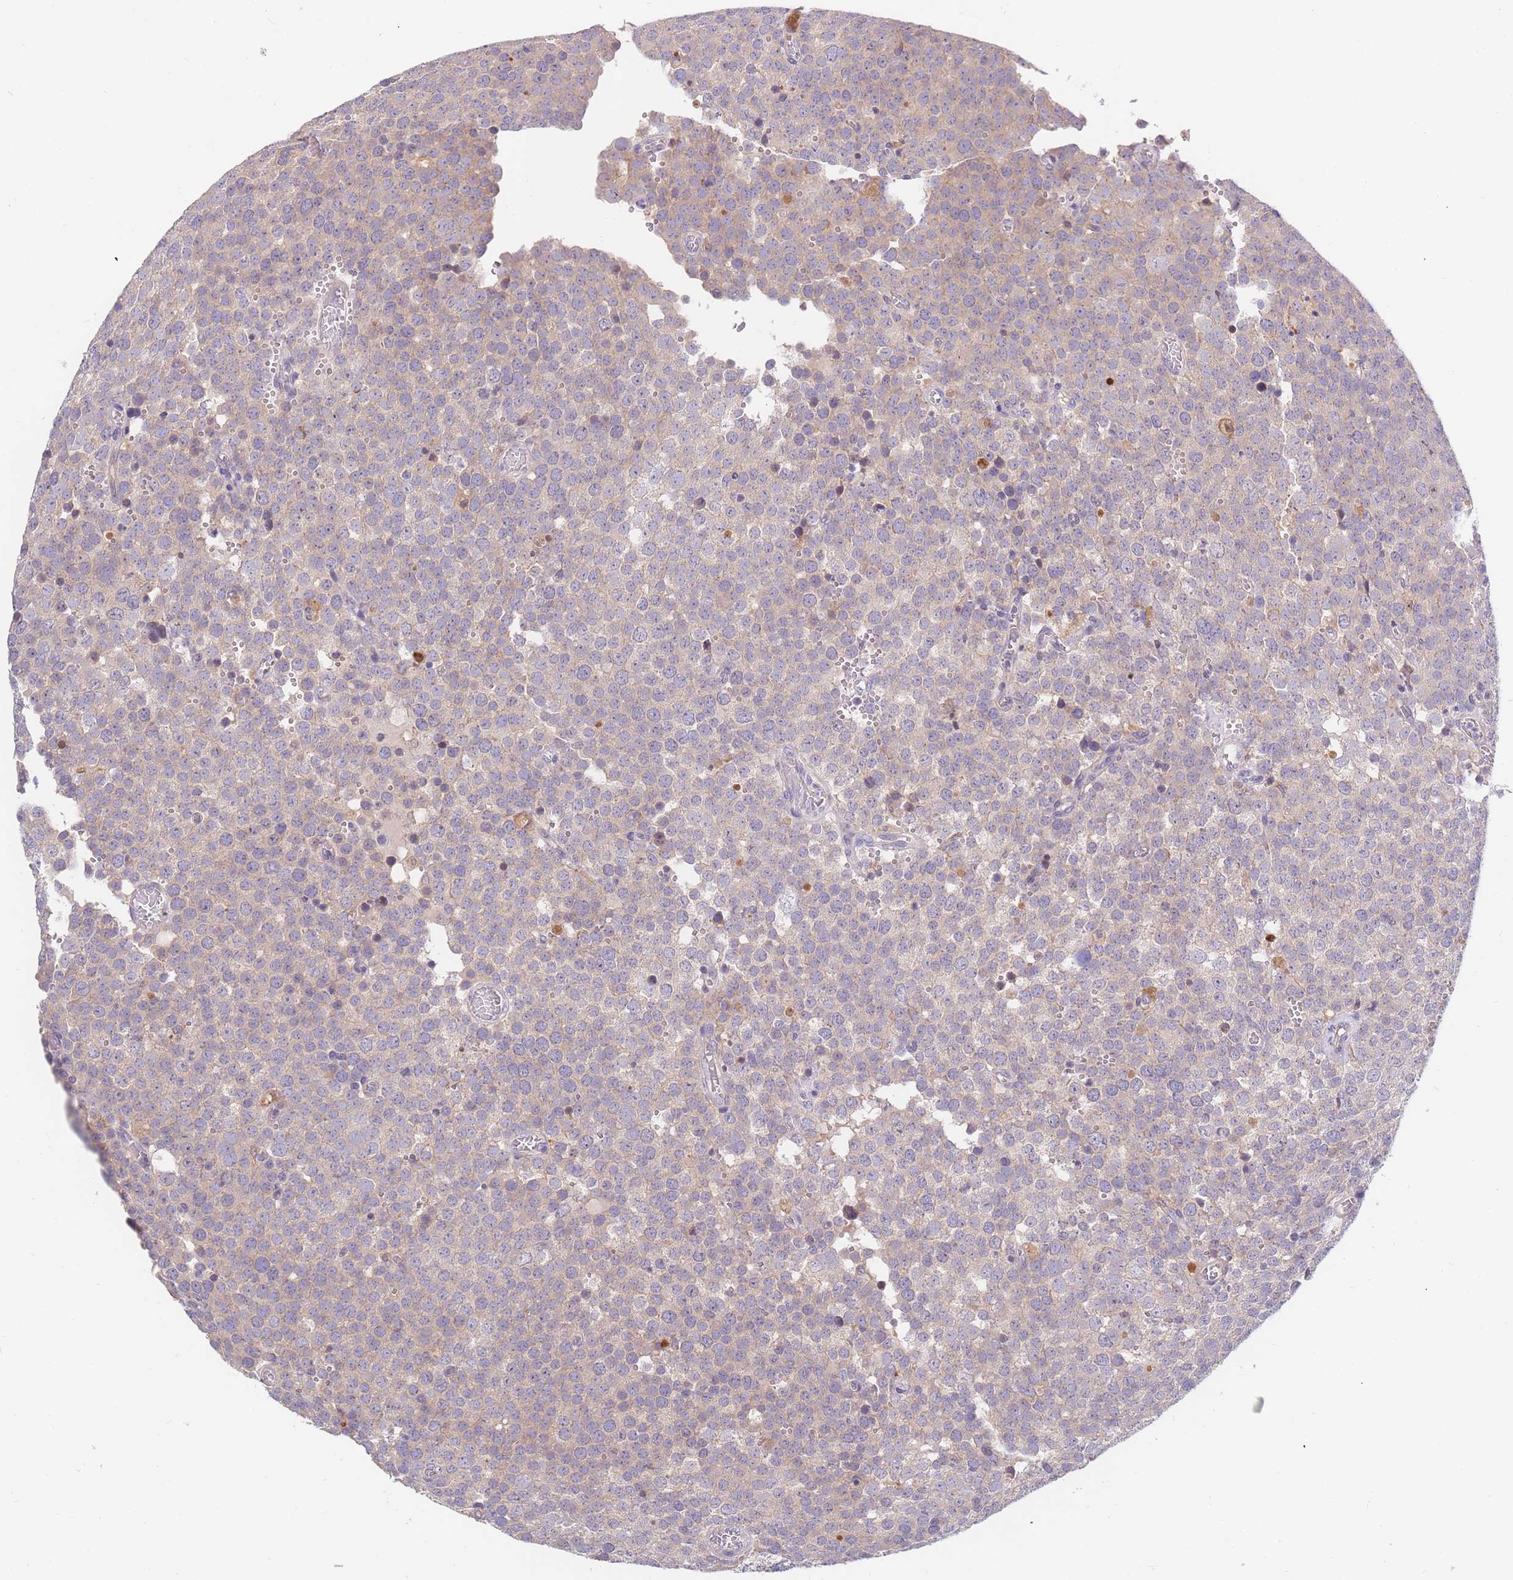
{"staining": {"intensity": "weak", "quantity": "<25%", "location": "cytoplasmic/membranous"}, "tissue": "testis cancer", "cell_type": "Tumor cells", "image_type": "cancer", "snomed": [{"axis": "morphology", "description": "Normal tissue, NOS"}, {"axis": "morphology", "description": "Seminoma, NOS"}, {"axis": "topography", "description": "Testis"}], "caption": "IHC of human testis cancer displays no expression in tumor cells.", "gene": "BORCS5", "patient": {"sex": "male", "age": 71}}